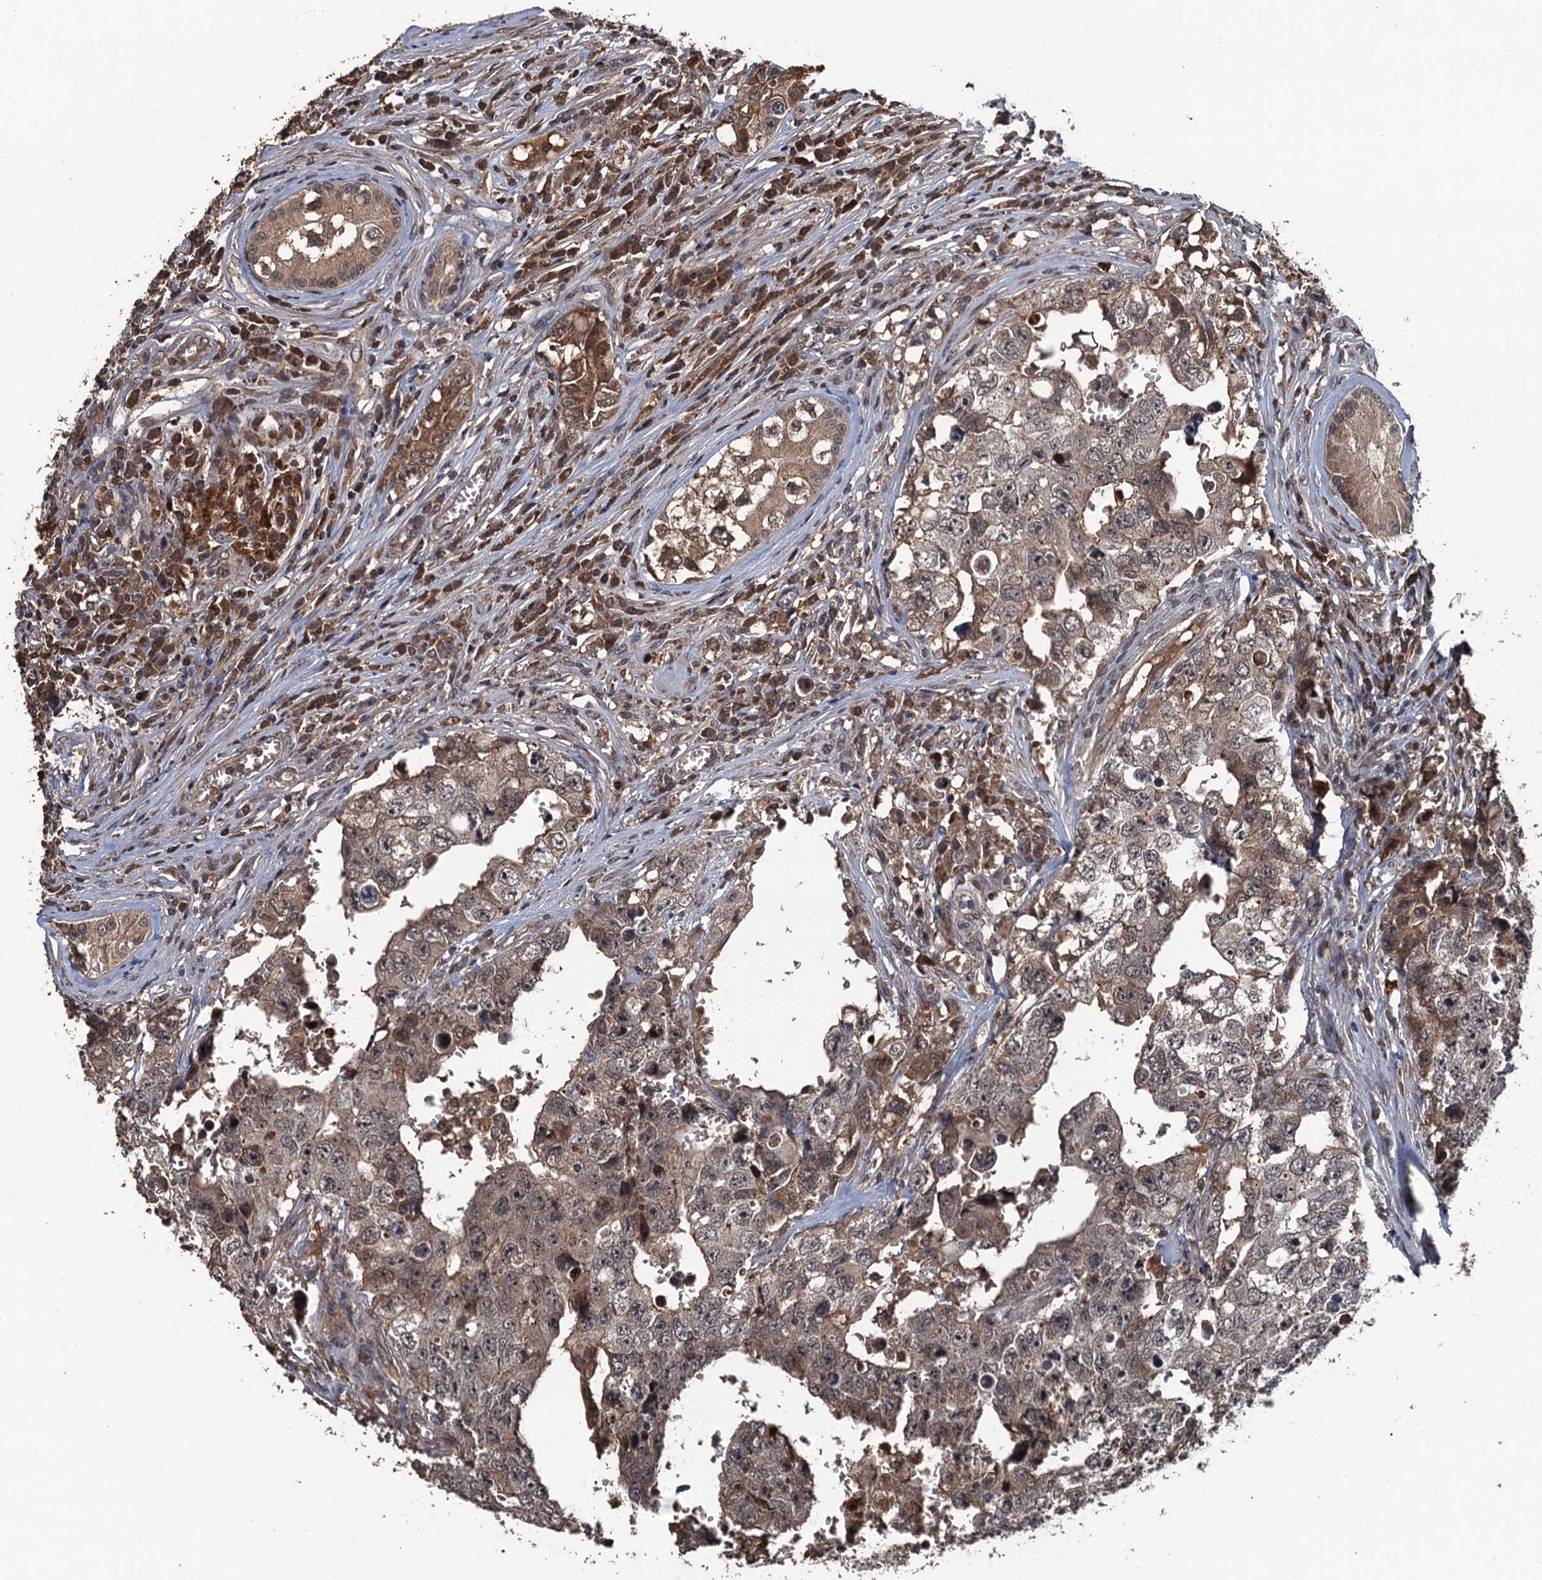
{"staining": {"intensity": "weak", "quantity": ">75%", "location": "cytoplasmic/membranous,nuclear"}, "tissue": "testis cancer", "cell_type": "Tumor cells", "image_type": "cancer", "snomed": [{"axis": "morphology", "description": "Carcinoma, Embryonal, NOS"}, {"axis": "topography", "description": "Testis"}], "caption": "An immunohistochemistry image of tumor tissue is shown. Protein staining in brown shows weak cytoplasmic/membranous and nuclear positivity in testis embryonal carcinoma within tumor cells.", "gene": "ZNF438", "patient": {"sex": "male", "age": 17}}